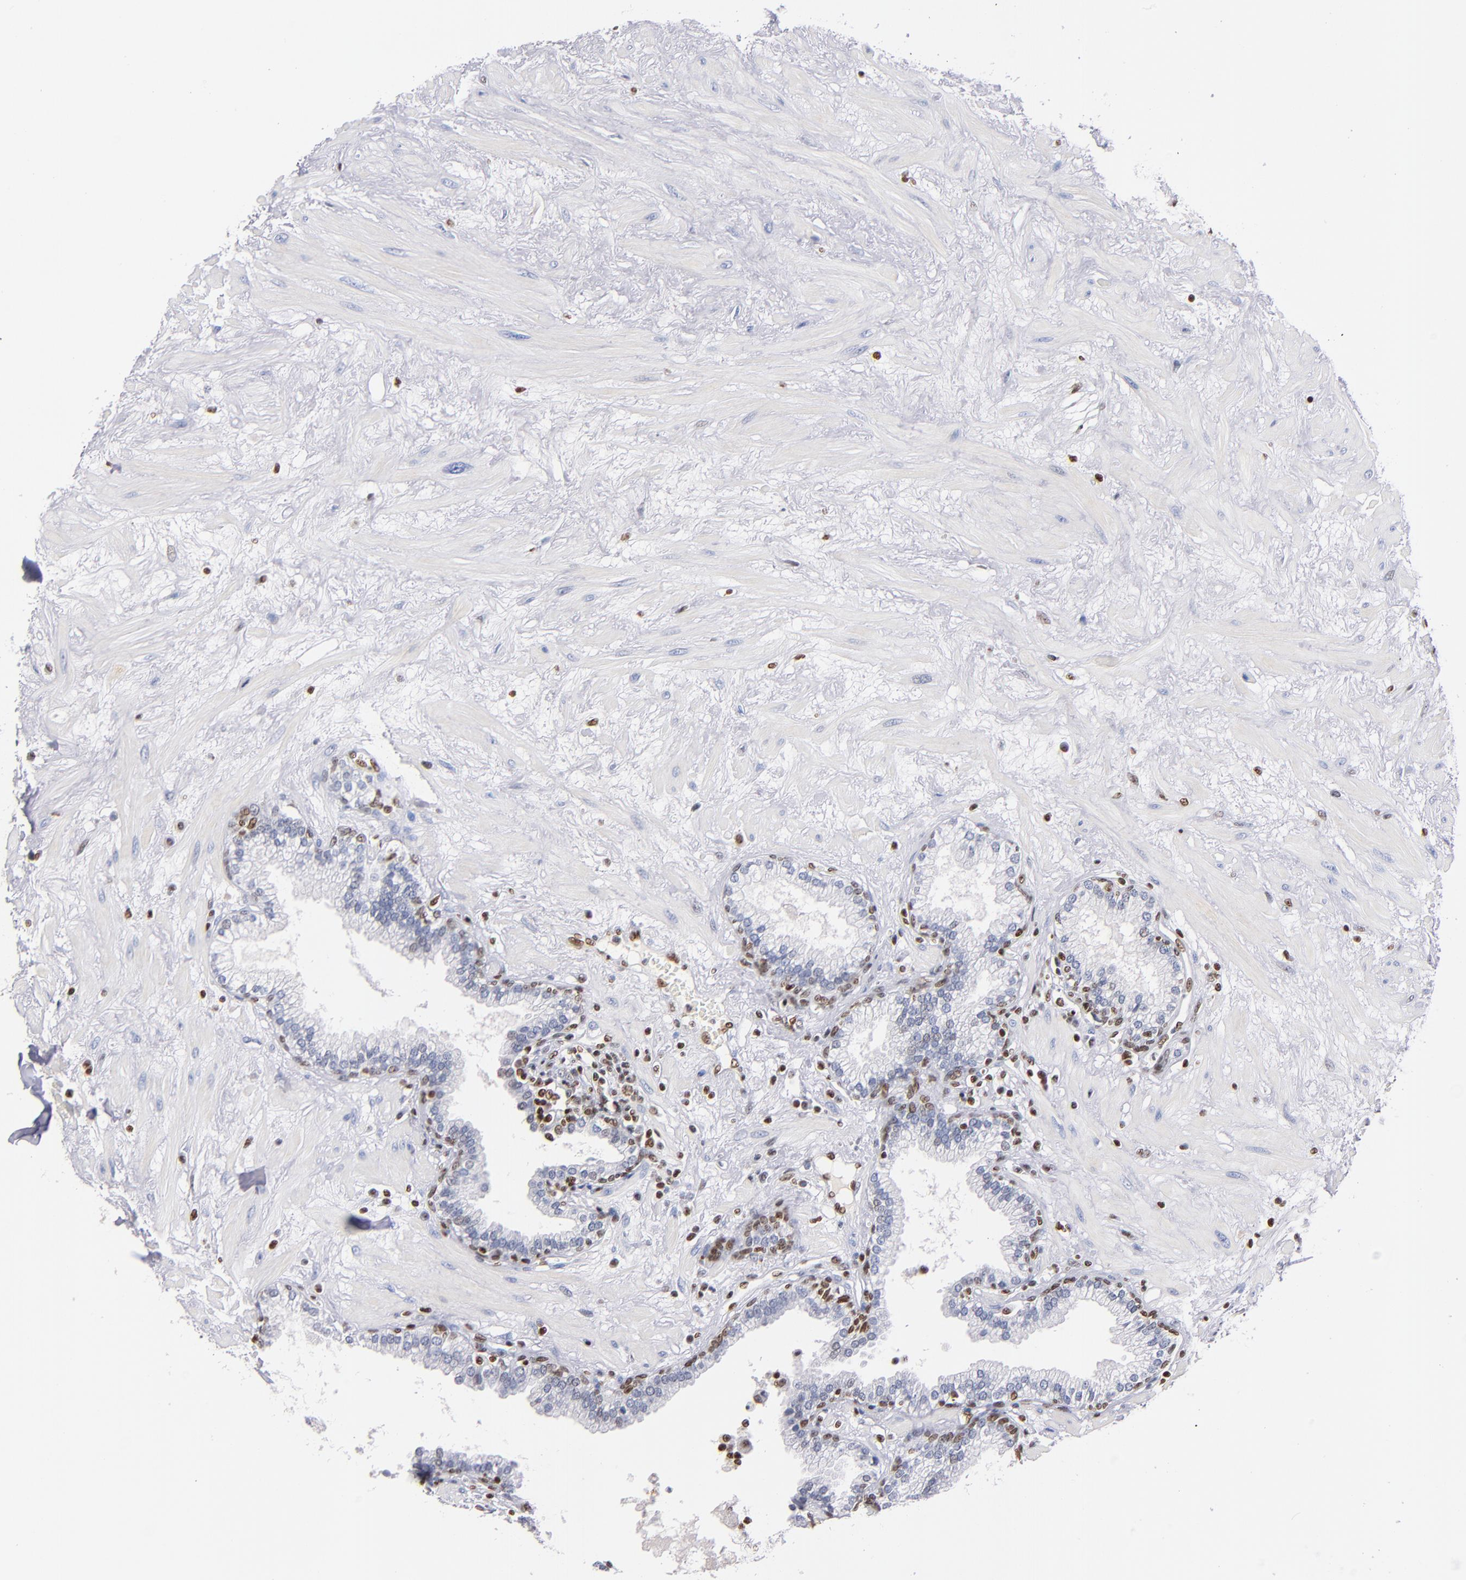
{"staining": {"intensity": "moderate", "quantity": "<25%", "location": "nuclear"}, "tissue": "prostate", "cell_type": "Glandular cells", "image_type": "normal", "snomed": [{"axis": "morphology", "description": "Normal tissue, NOS"}, {"axis": "topography", "description": "Prostate"}], "caption": "A photomicrograph of human prostate stained for a protein demonstrates moderate nuclear brown staining in glandular cells. Using DAB (brown) and hematoxylin (blue) stains, captured at high magnification using brightfield microscopy.", "gene": "IFI16", "patient": {"sex": "male", "age": 64}}